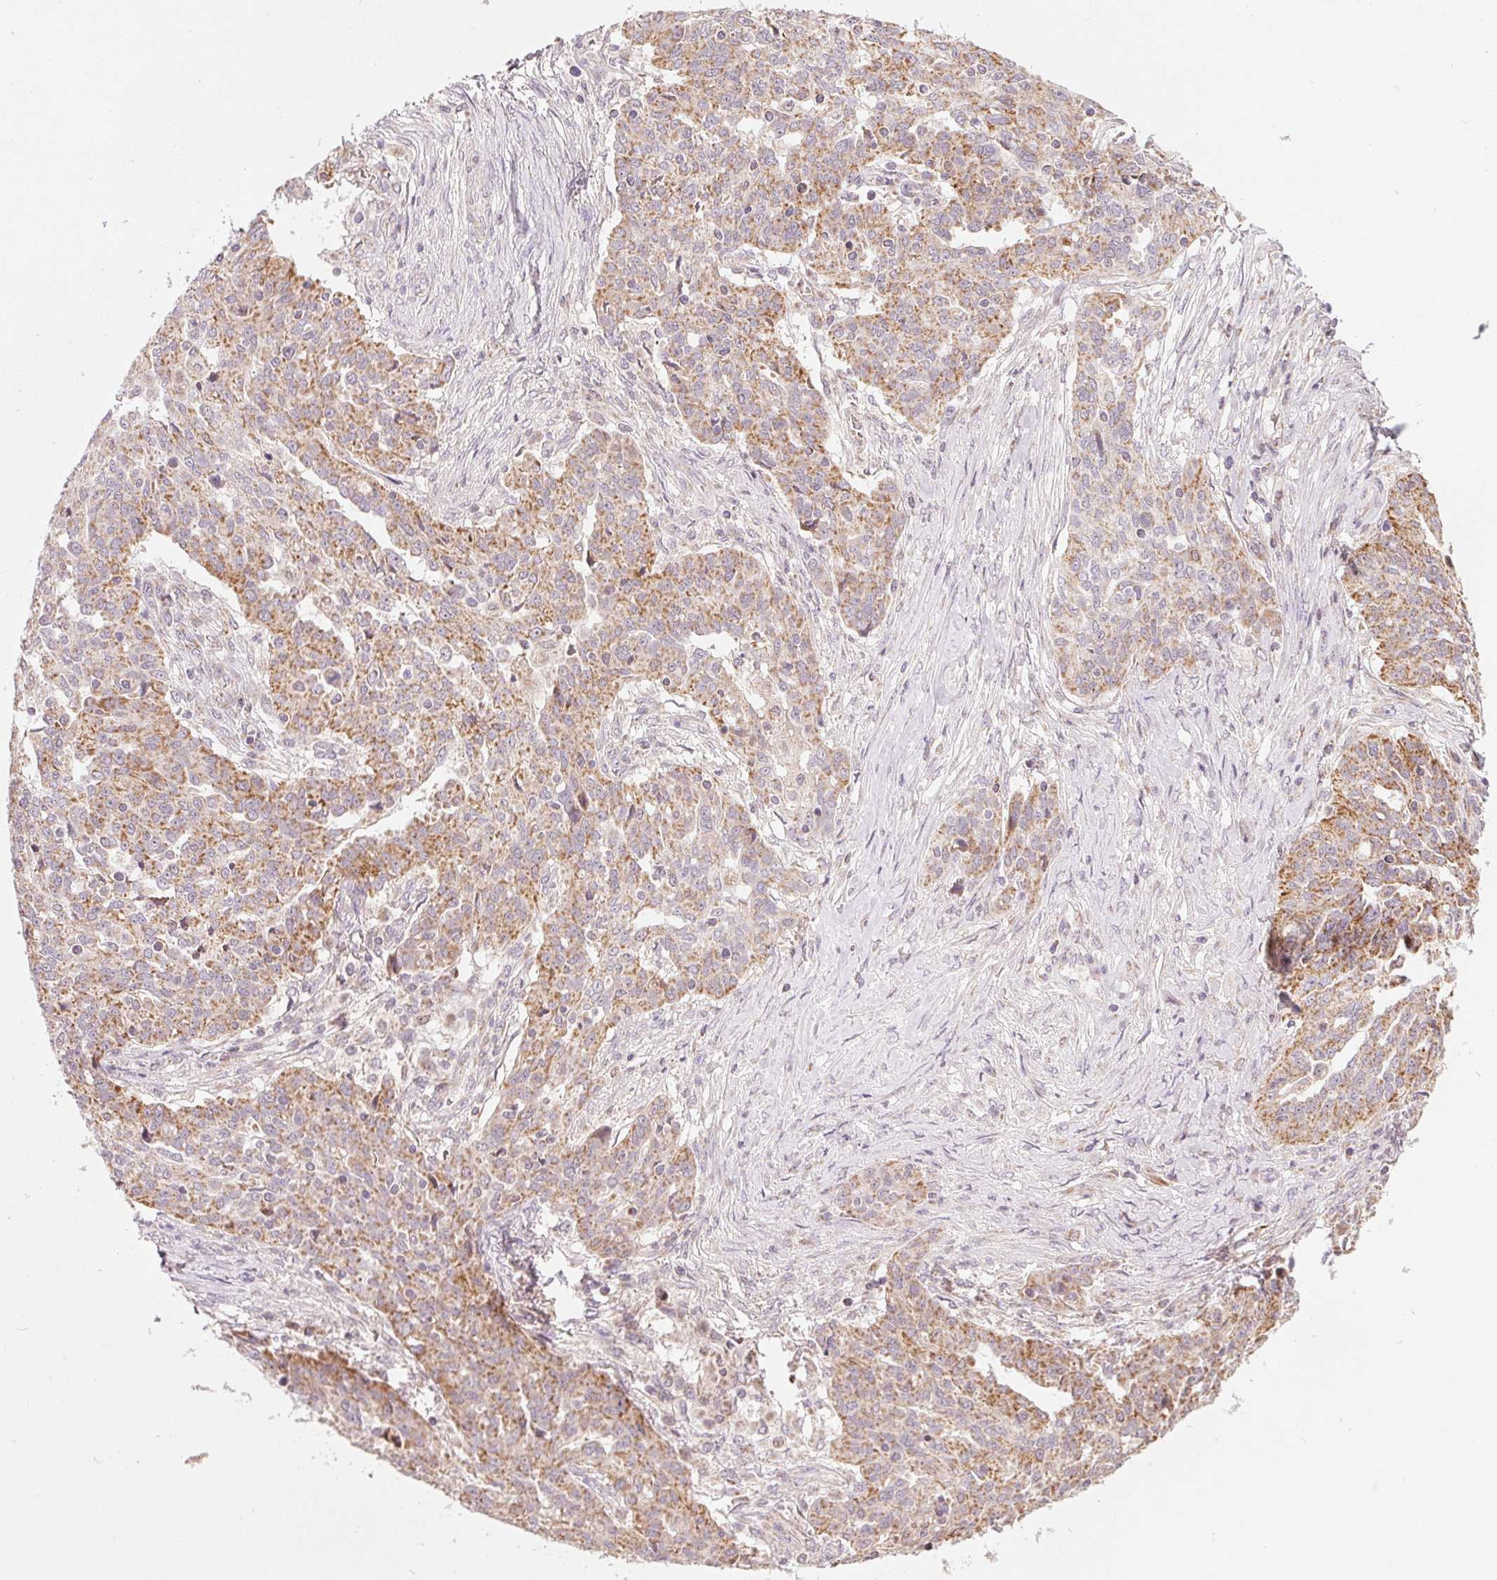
{"staining": {"intensity": "moderate", "quantity": ">75%", "location": "cytoplasmic/membranous"}, "tissue": "ovarian cancer", "cell_type": "Tumor cells", "image_type": "cancer", "snomed": [{"axis": "morphology", "description": "Cystadenocarcinoma, serous, NOS"}, {"axis": "topography", "description": "Ovary"}], "caption": "Immunohistochemical staining of human ovarian serous cystadenocarcinoma exhibits moderate cytoplasmic/membranous protein positivity in approximately >75% of tumor cells.", "gene": "COQ7", "patient": {"sex": "female", "age": 67}}